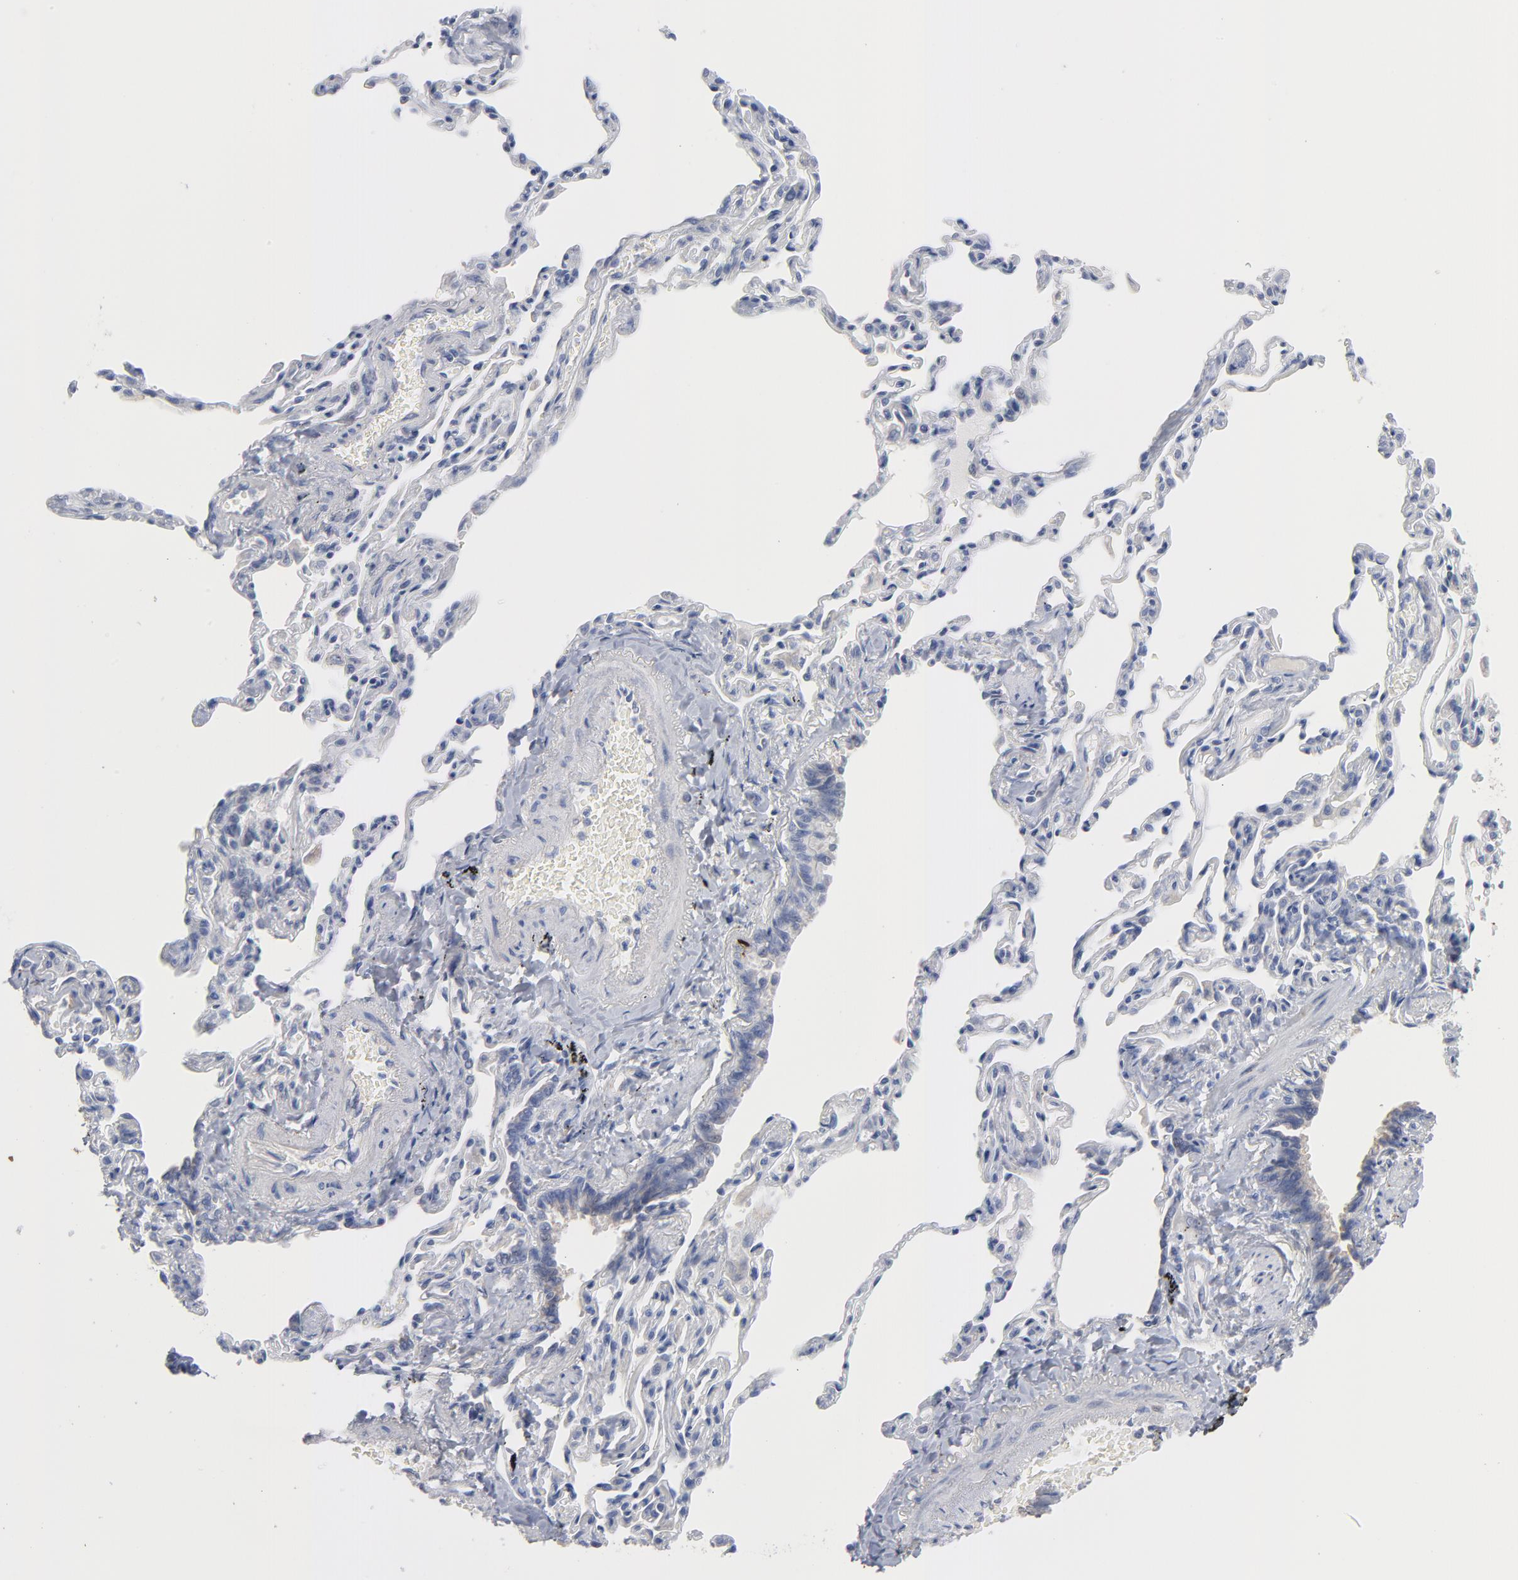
{"staining": {"intensity": "weak", "quantity": "25%-75%", "location": "cytoplasmic/membranous"}, "tissue": "bronchus", "cell_type": "Respiratory epithelial cells", "image_type": "normal", "snomed": [{"axis": "morphology", "description": "Normal tissue, NOS"}, {"axis": "topography", "description": "Cartilage tissue"}, {"axis": "topography", "description": "Bronchus"}, {"axis": "topography", "description": "Lung"}], "caption": "Human bronchus stained for a protein (brown) shows weak cytoplasmic/membranous positive positivity in about 25%-75% of respiratory epithelial cells.", "gene": "CPE", "patient": {"sex": "male", "age": 64}}